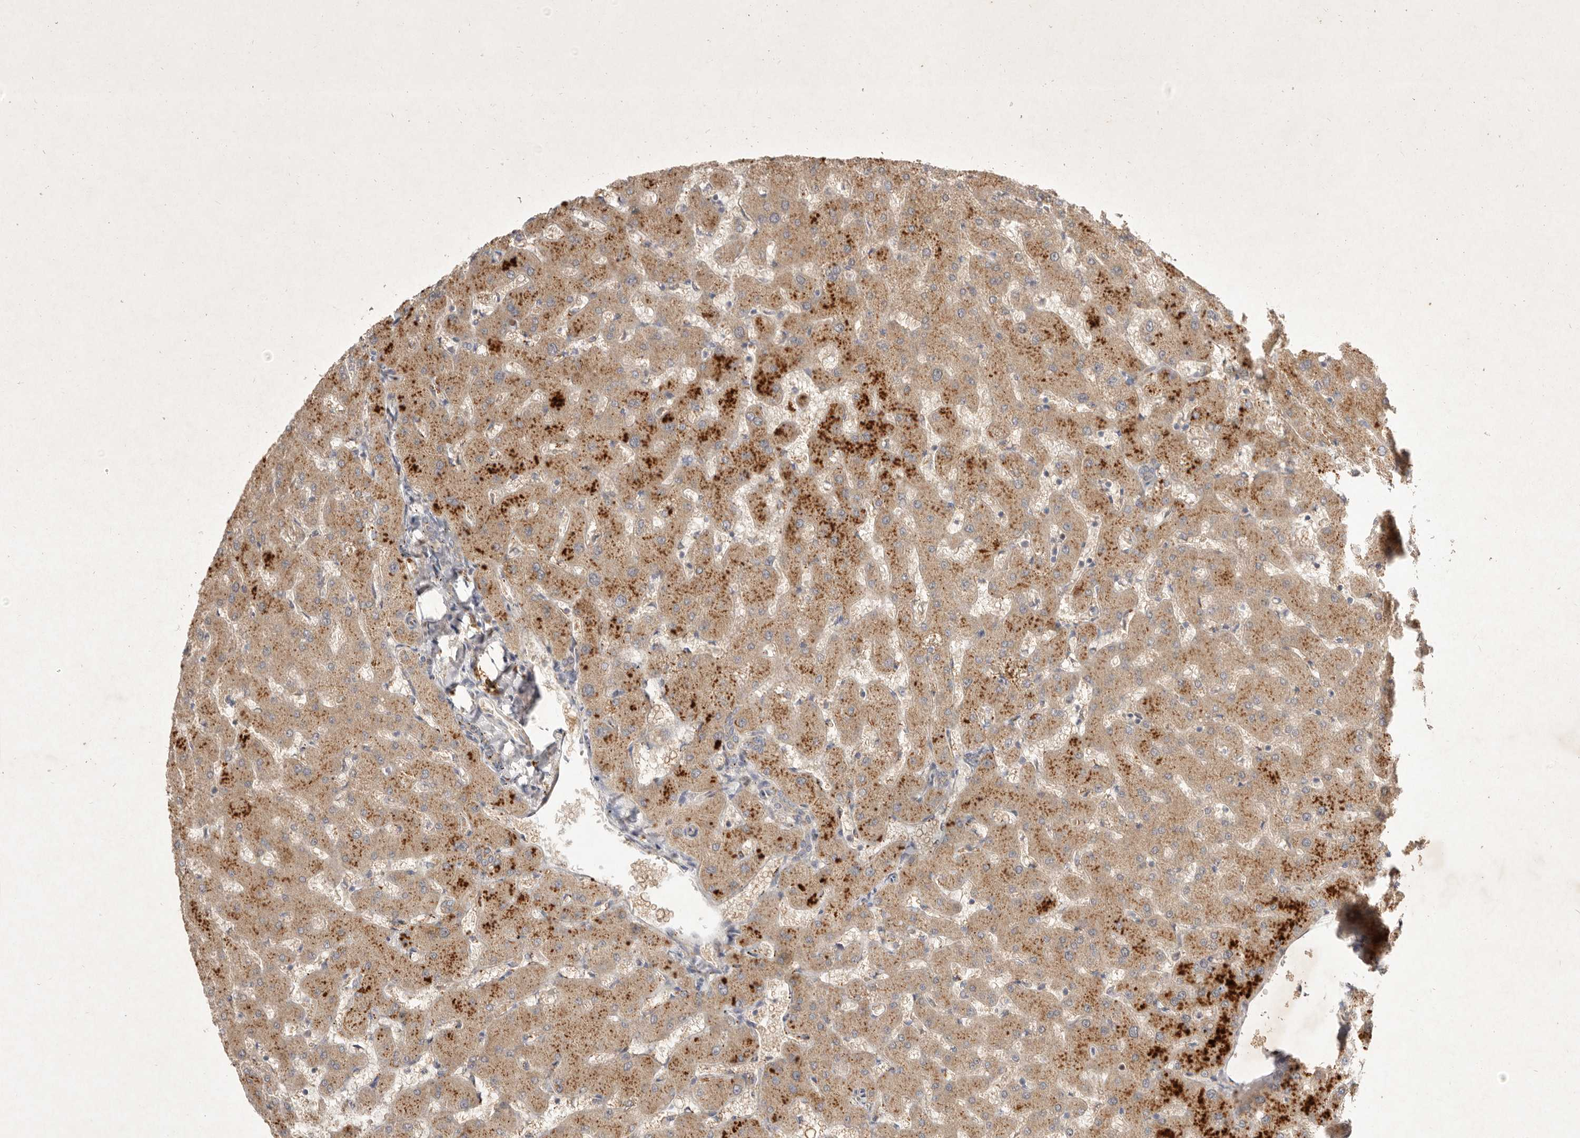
{"staining": {"intensity": "weak", "quantity": ">75%", "location": "cytoplasmic/membranous"}, "tissue": "liver", "cell_type": "Cholangiocytes", "image_type": "normal", "snomed": [{"axis": "morphology", "description": "Normal tissue, NOS"}, {"axis": "topography", "description": "Liver"}], "caption": "A micrograph of human liver stained for a protein shows weak cytoplasmic/membranous brown staining in cholangiocytes. Nuclei are stained in blue.", "gene": "USP24", "patient": {"sex": "female", "age": 63}}